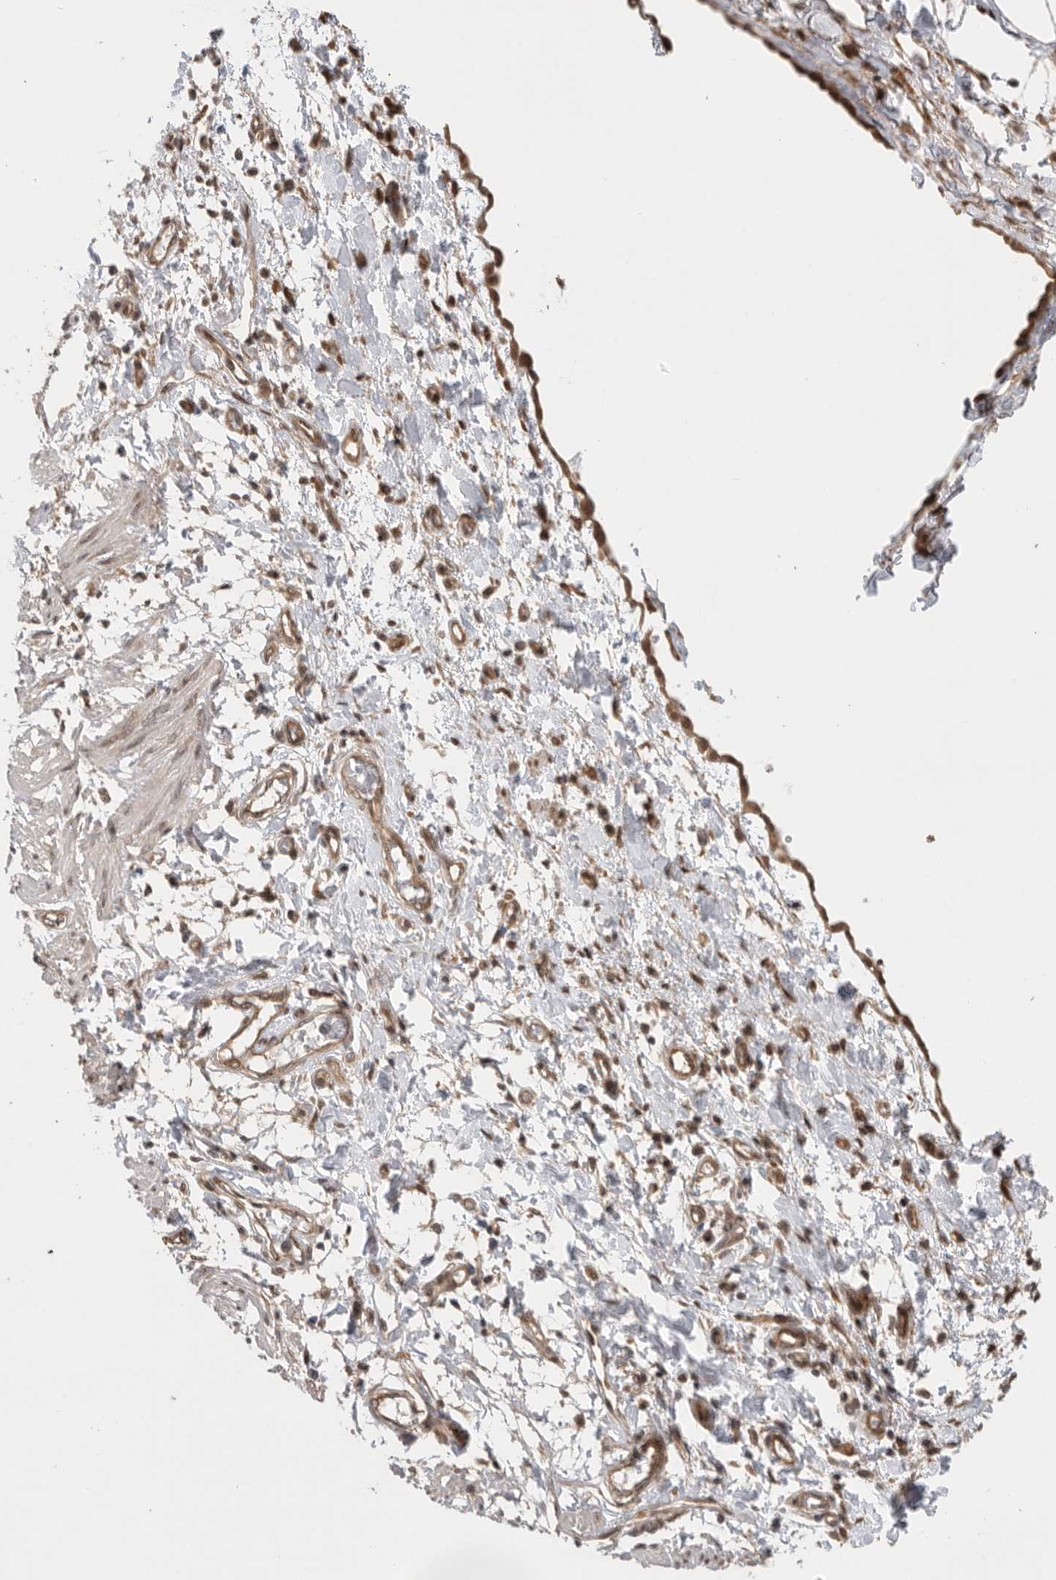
{"staining": {"intensity": "weak", "quantity": "25%-75%", "location": "cytoplasmic/membranous"}, "tissue": "smooth muscle", "cell_type": "Smooth muscle cells", "image_type": "normal", "snomed": [{"axis": "morphology", "description": "Normal tissue, NOS"}, {"axis": "morphology", "description": "Adenocarcinoma, NOS"}, {"axis": "topography", "description": "Smooth muscle"}, {"axis": "topography", "description": "Colon"}], "caption": "Smooth muscle stained with a brown dye displays weak cytoplasmic/membranous positive positivity in about 25%-75% of smooth muscle cells.", "gene": "VPS50", "patient": {"sex": "male", "age": 14}}